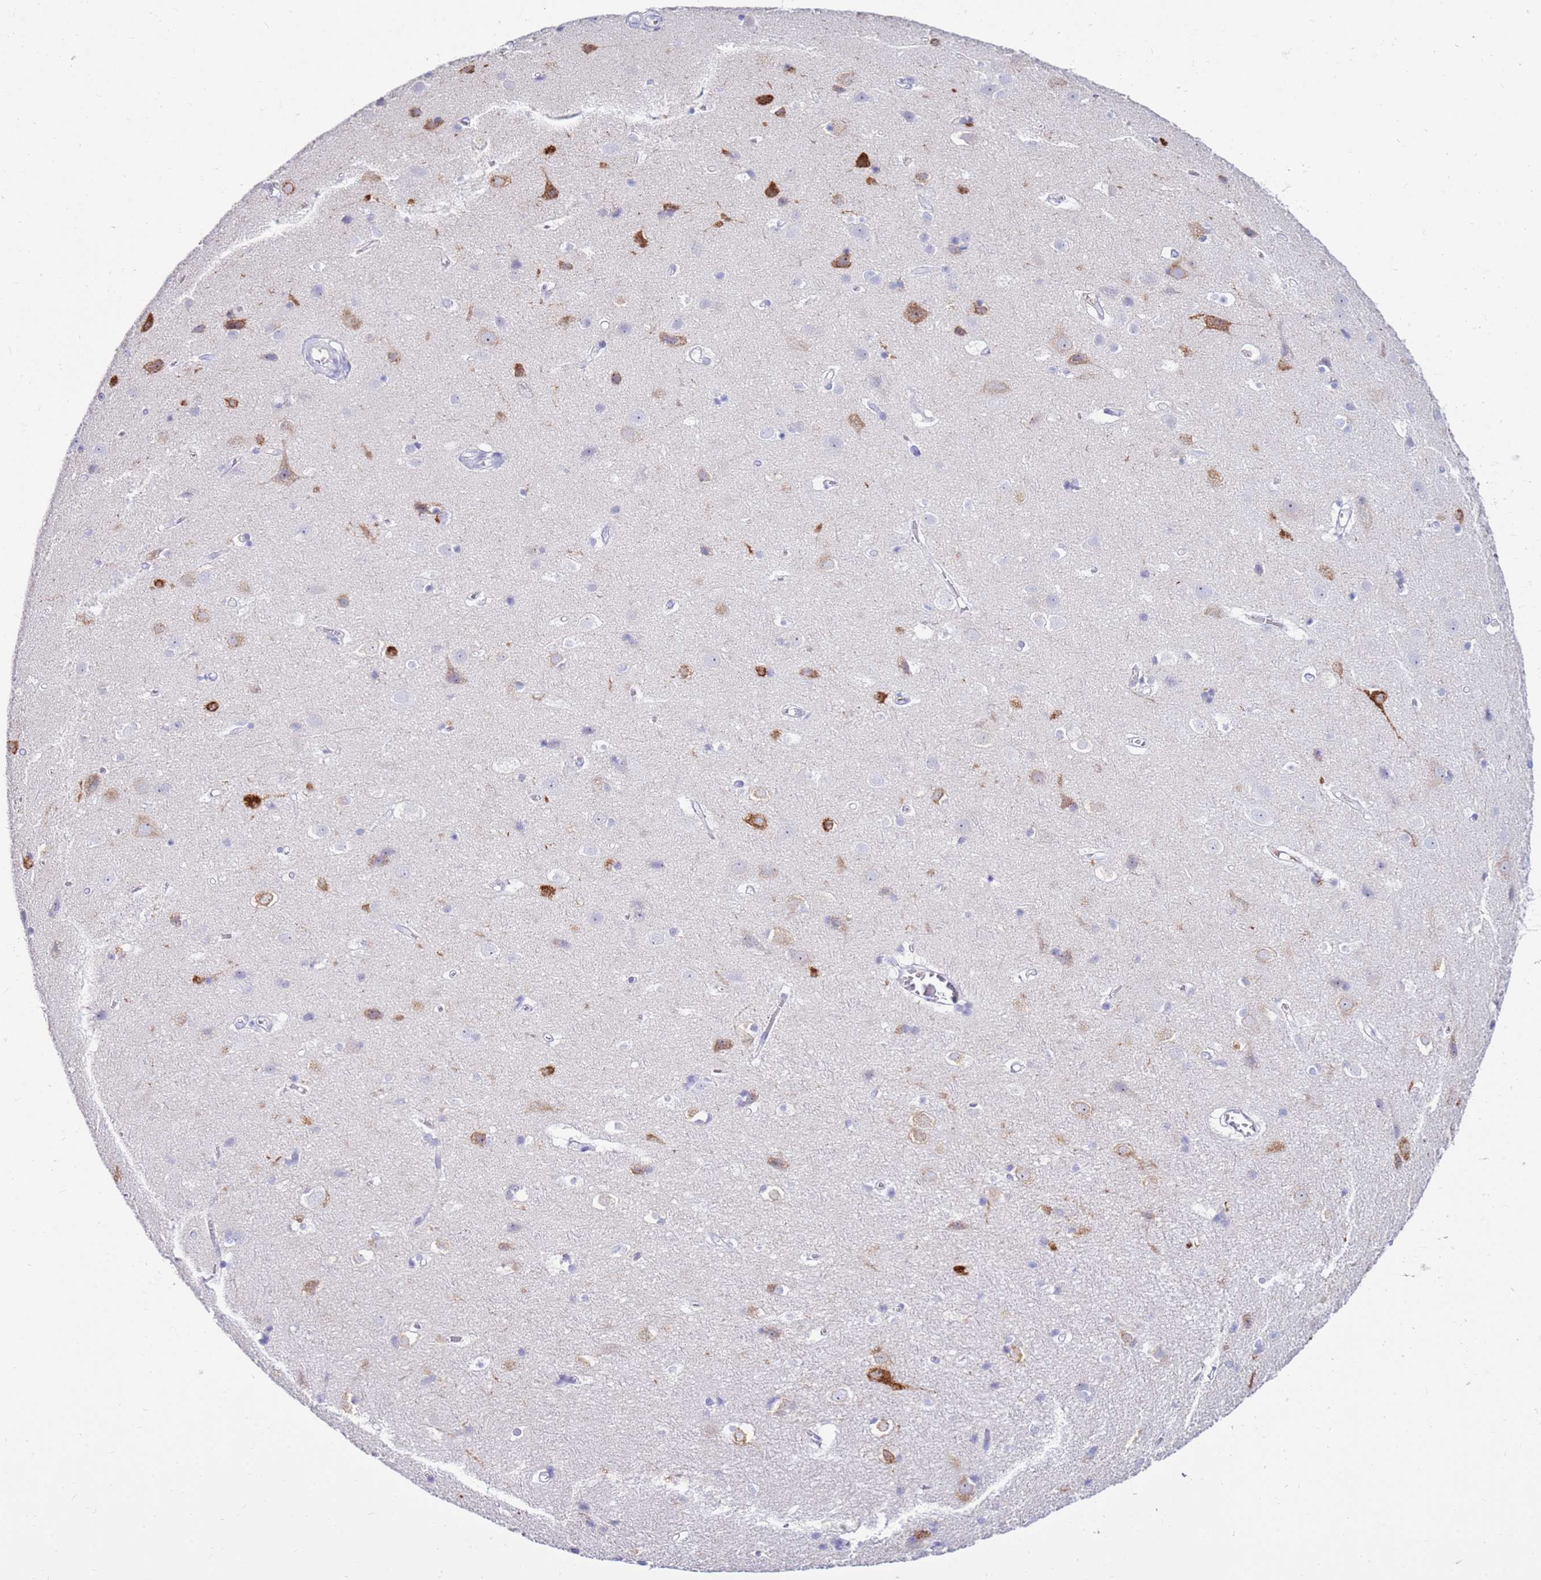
{"staining": {"intensity": "negative", "quantity": "none", "location": "none"}, "tissue": "cerebral cortex", "cell_type": "Endothelial cells", "image_type": "normal", "snomed": [{"axis": "morphology", "description": "Normal tissue, NOS"}, {"axis": "topography", "description": "Cerebral cortex"}], "caption": "Immunohistochemistry (IHC) image of benign cerebral cortex stained for a protein (brown), which shows no positivity in endothelial cells. (DAB (3,3'-diaminobenzidine) IHC with hematoxylin counter stain).", "gene": "EVPLL", "patient": {"sex": "male", "age": 54}}